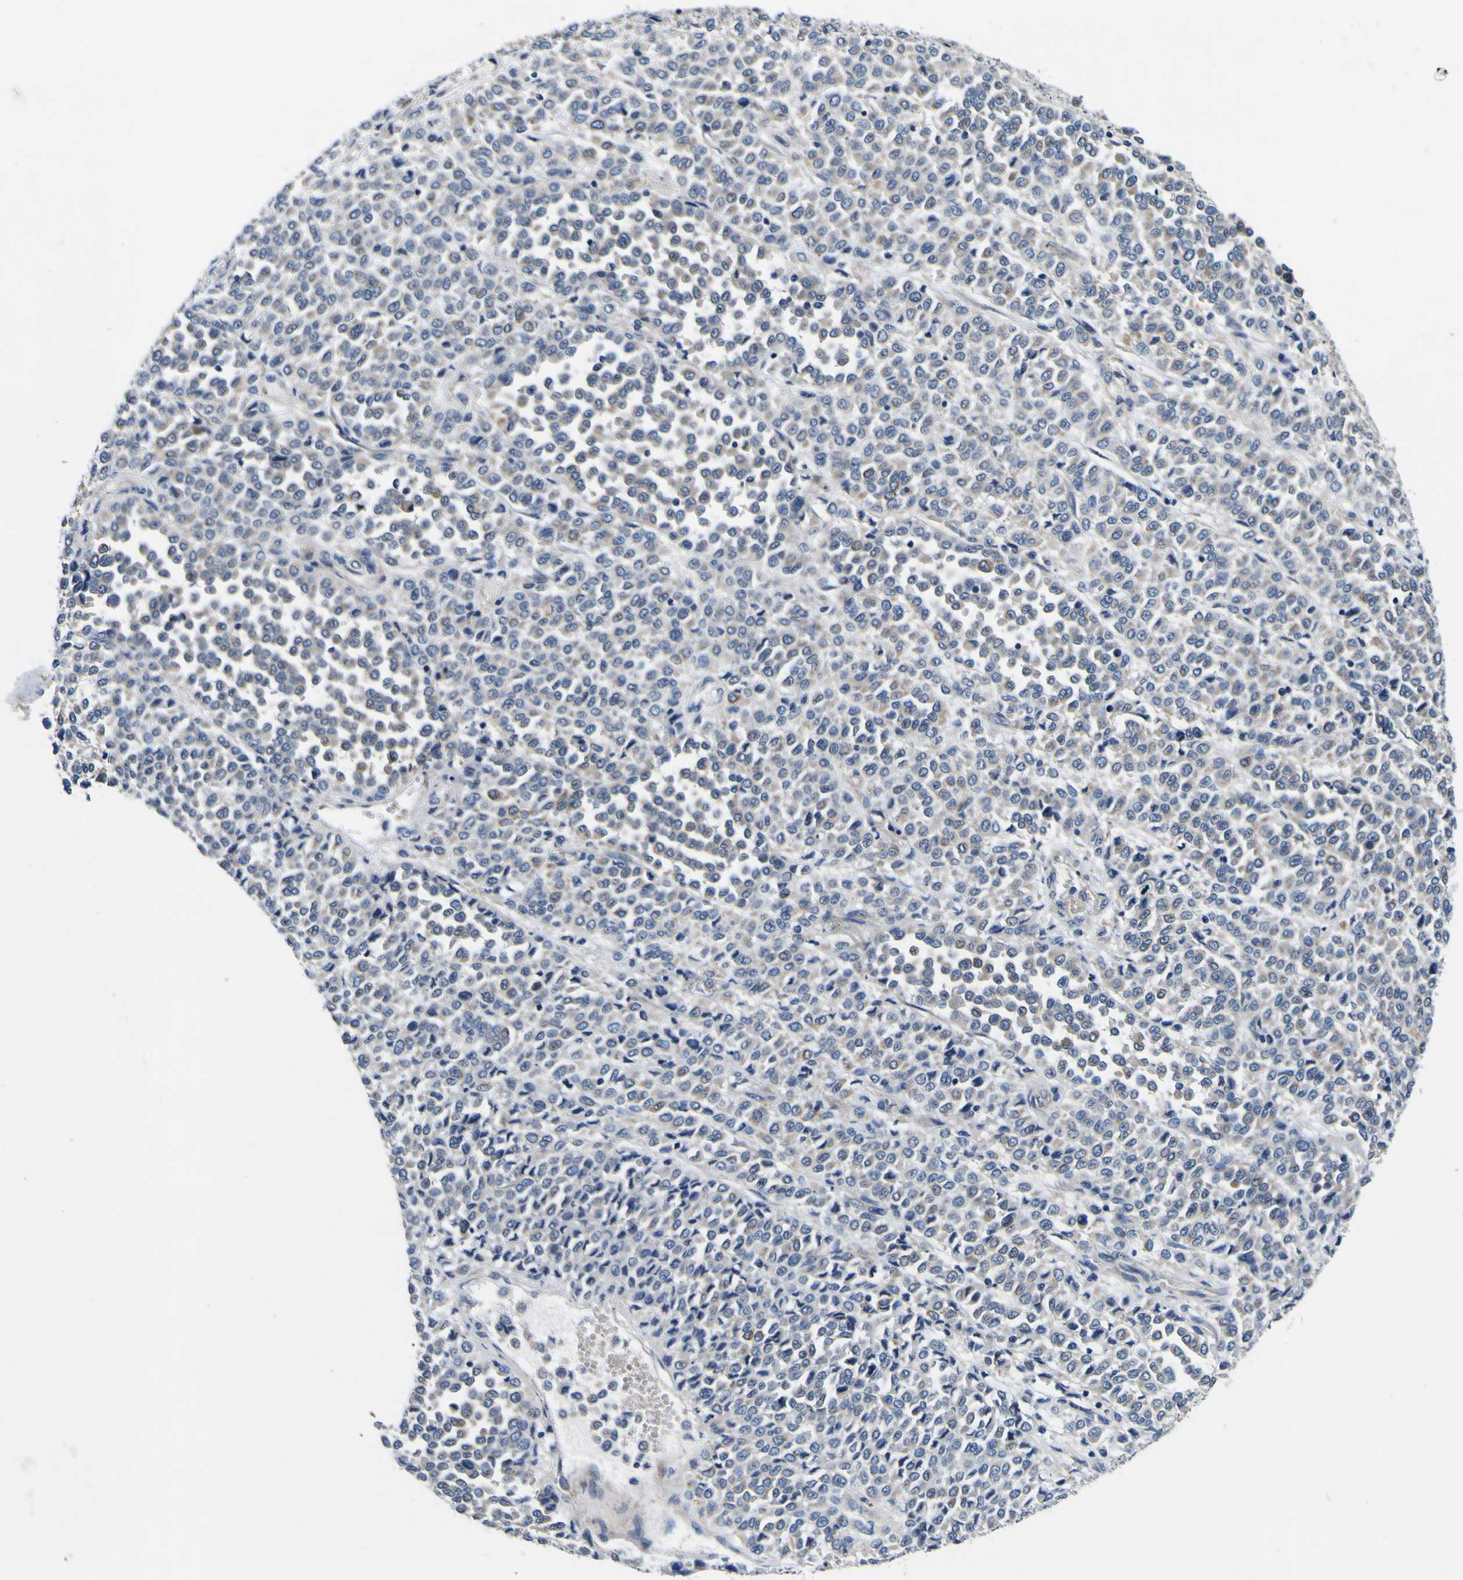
{"staining": {"intensity": "weak", "quantity": "25%-75%", "location": "cytoplasmic/membranous"}, "tissue": "melanoma", "cell_type": "Tumor cells", "image_type": "cancer", "snomed": [{"axis": "morphology", "description": "Malignant melanoma, Metastatic site"}, {"axis": "topography", "description": "Pancreas"}], "caption": "Immunohistochemical staining of malignant melanoma (metastatic site) displays low levels of weak cytoplasmic/membranous expression in approximately 25%-75% of tumor cells. (IHC, brightfield microscopy, high magnification).", "gene": "AGAP3", "patient": {"sex": "female", "age": 30}}